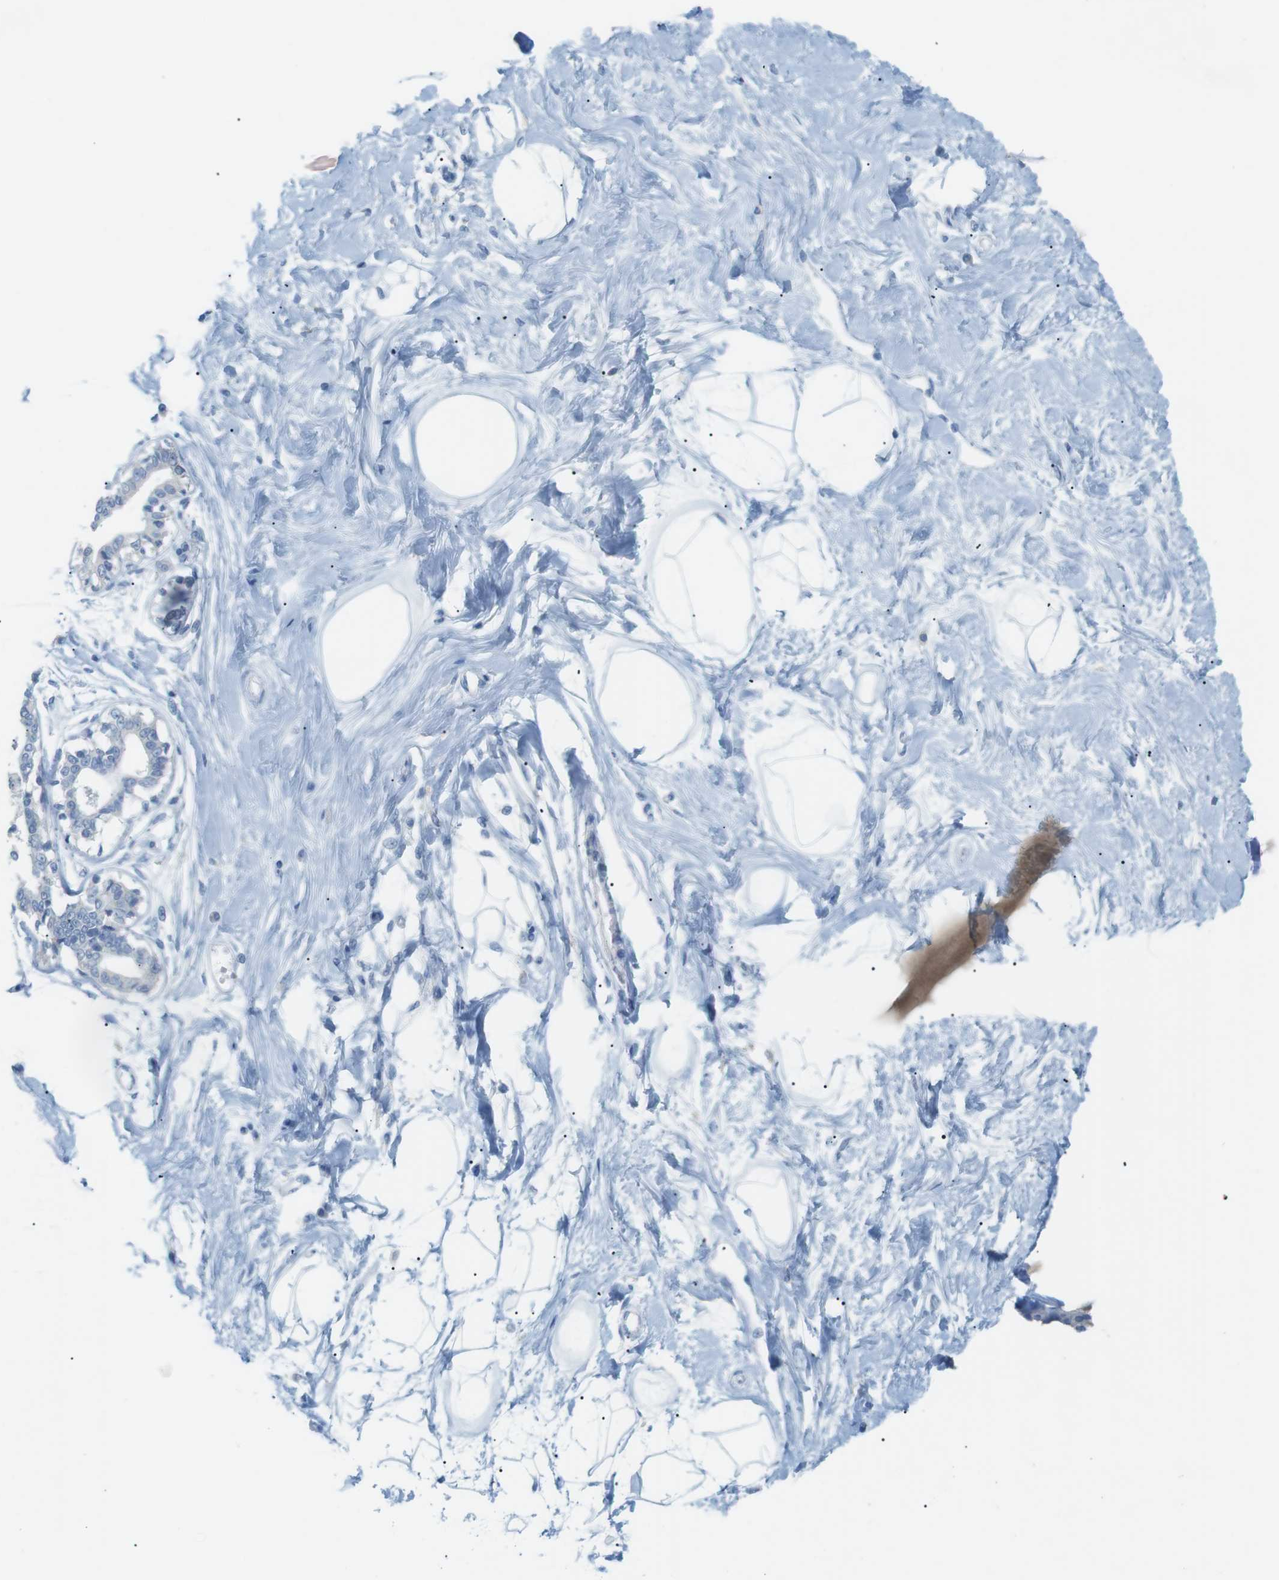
{"staining": {"intensity": "negative", "quantity": "none", "location": "none"}, "tissue": "breast", "cell_type": "Adipocytes", "image_type": "normal", "snomed": [{"axis": "morphology", "description": "Normal tissue, NOS"}, {"axis": "topography", "description": "Breast"}], "caption": "Immunohistochemical staining of benign human breast displays no significant positivity in adipocytes.", "gene": "SALL4", "patient": {"sex": "female", "age": 45}}